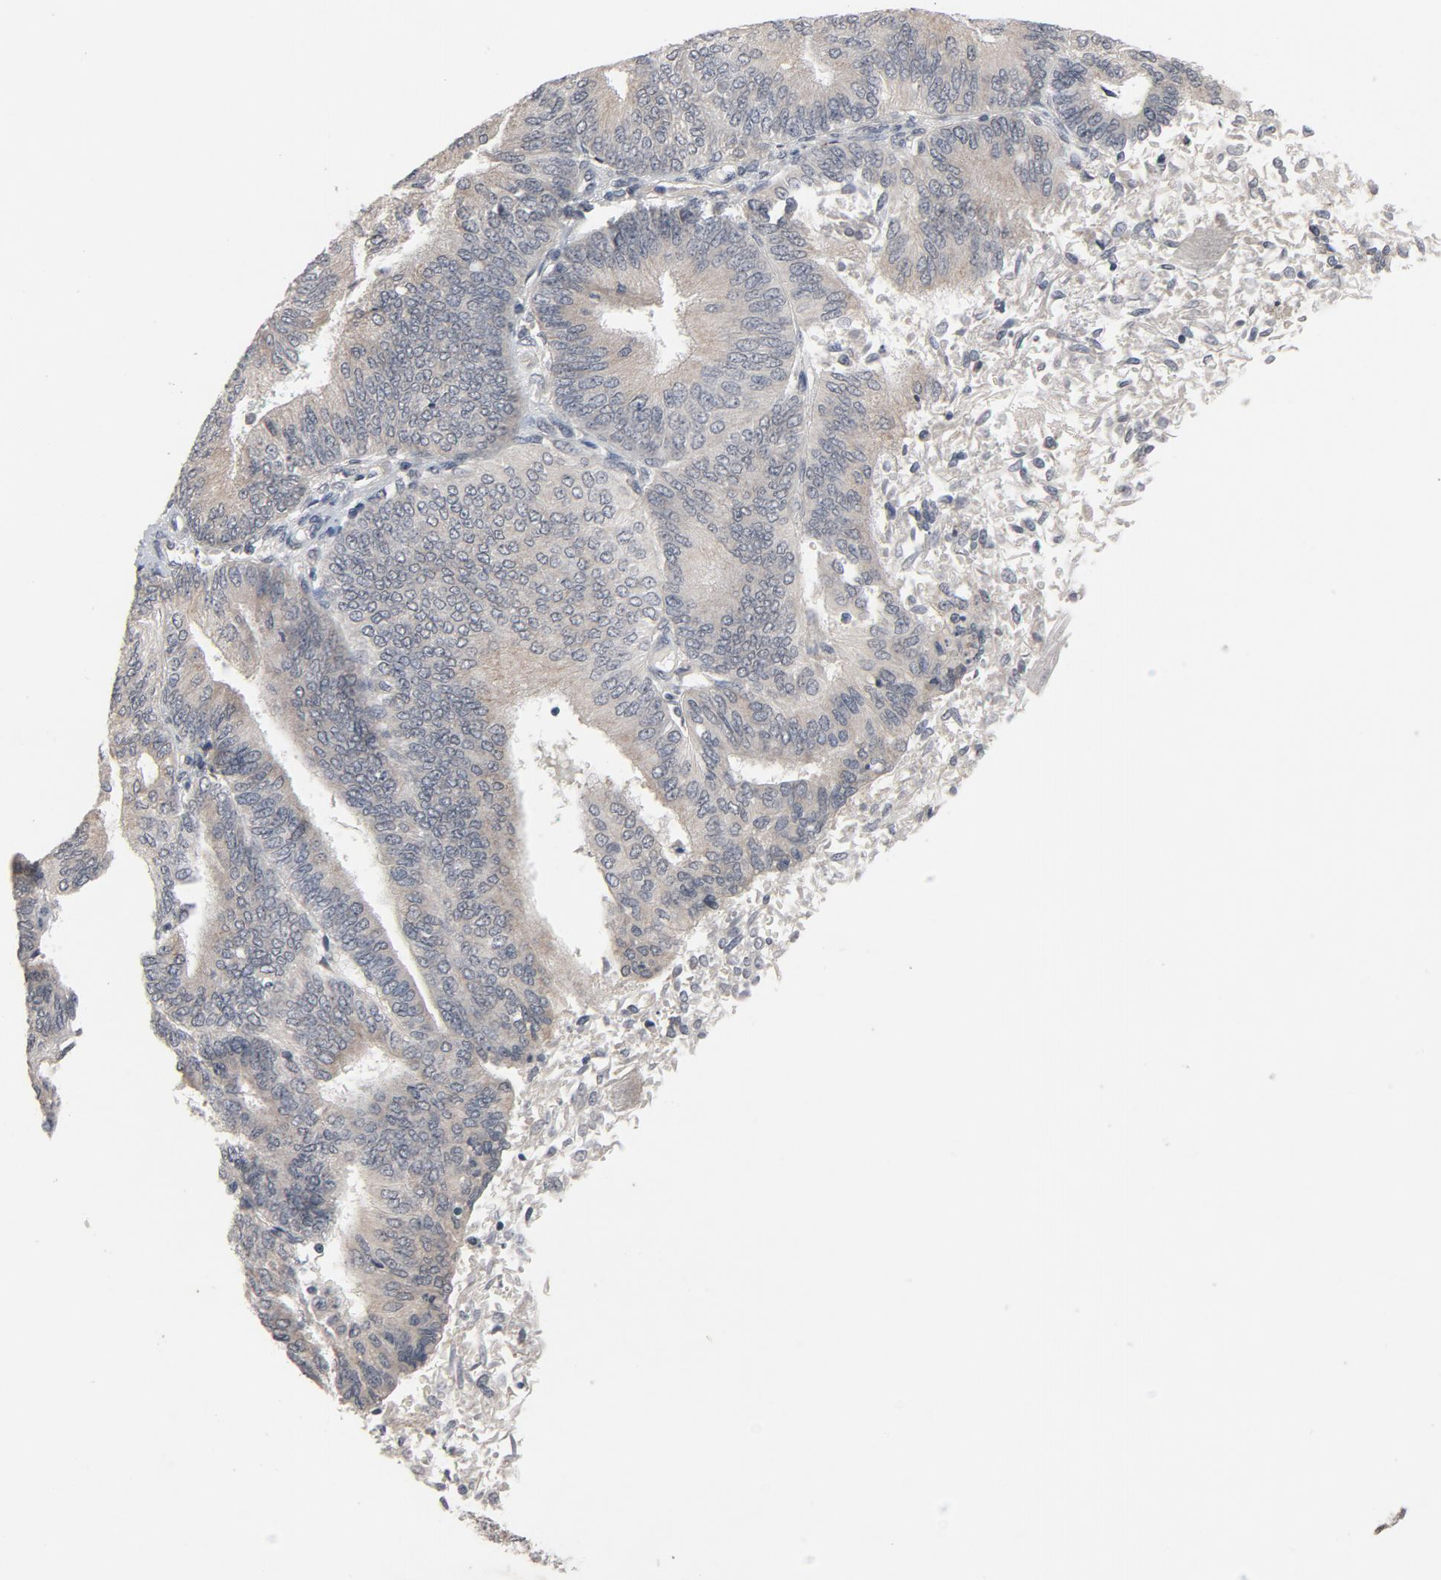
{"staining": {"intensity": "weak", "quantity": ">75%", "location": "cytoplasmic/membranous"}, "tissue": "endometrial cancer", "cell_type": "Tumor cells", "image_type": "cancer", "snomed": [{"axis": "morphology", "description": "Adenocarcinoma, NOS"}, {"axis": "topography", "description": "Endometrium"}], "caption": "A brown stain labels weak cytoplasmic/membranous staining of a protein in adenocarcinoma (endometrial) tumor cells.", "gene": "MT3", "patient": {"sex": "female", "age": 55}}